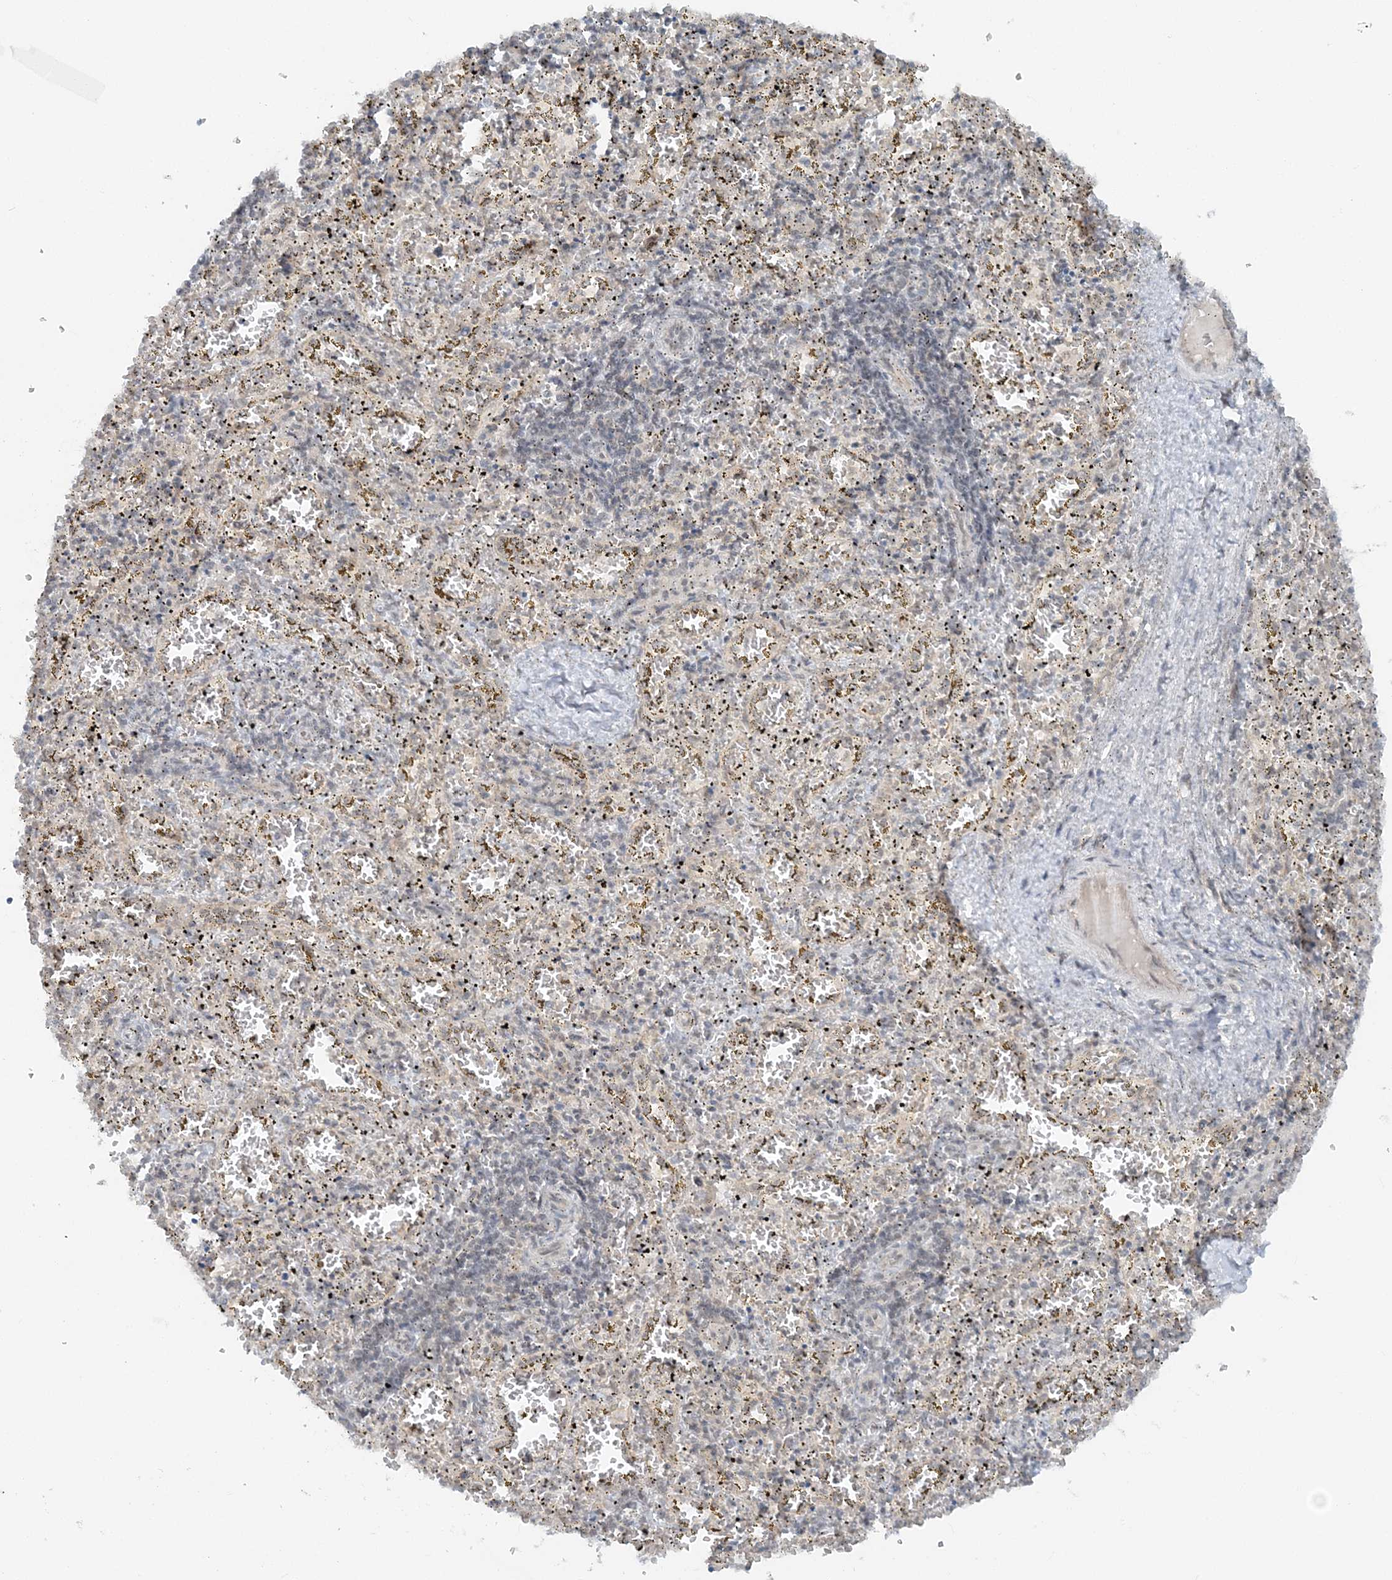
{"staining": {"intensity": "negative", "quantity": "none", "location": "none"}, "tissue": "spleen", "cell_type": "Cells in red pulp", "image_type": "normal", "snomed": [{"axis": "morphology", "description": "Normal tissue, NOS"}, {"axis": "topography", "description": "Spleen"}], "caption": "Immunohistochemistry of benign human spleen demonstrates no expression in cells in red pulp. (Brightfield microscopy of DAB (3,3'-diaminobenzidine) IHC at high magnification).", "gene": "ATP11A", "patient": {"sex": "male", "age": 11}}